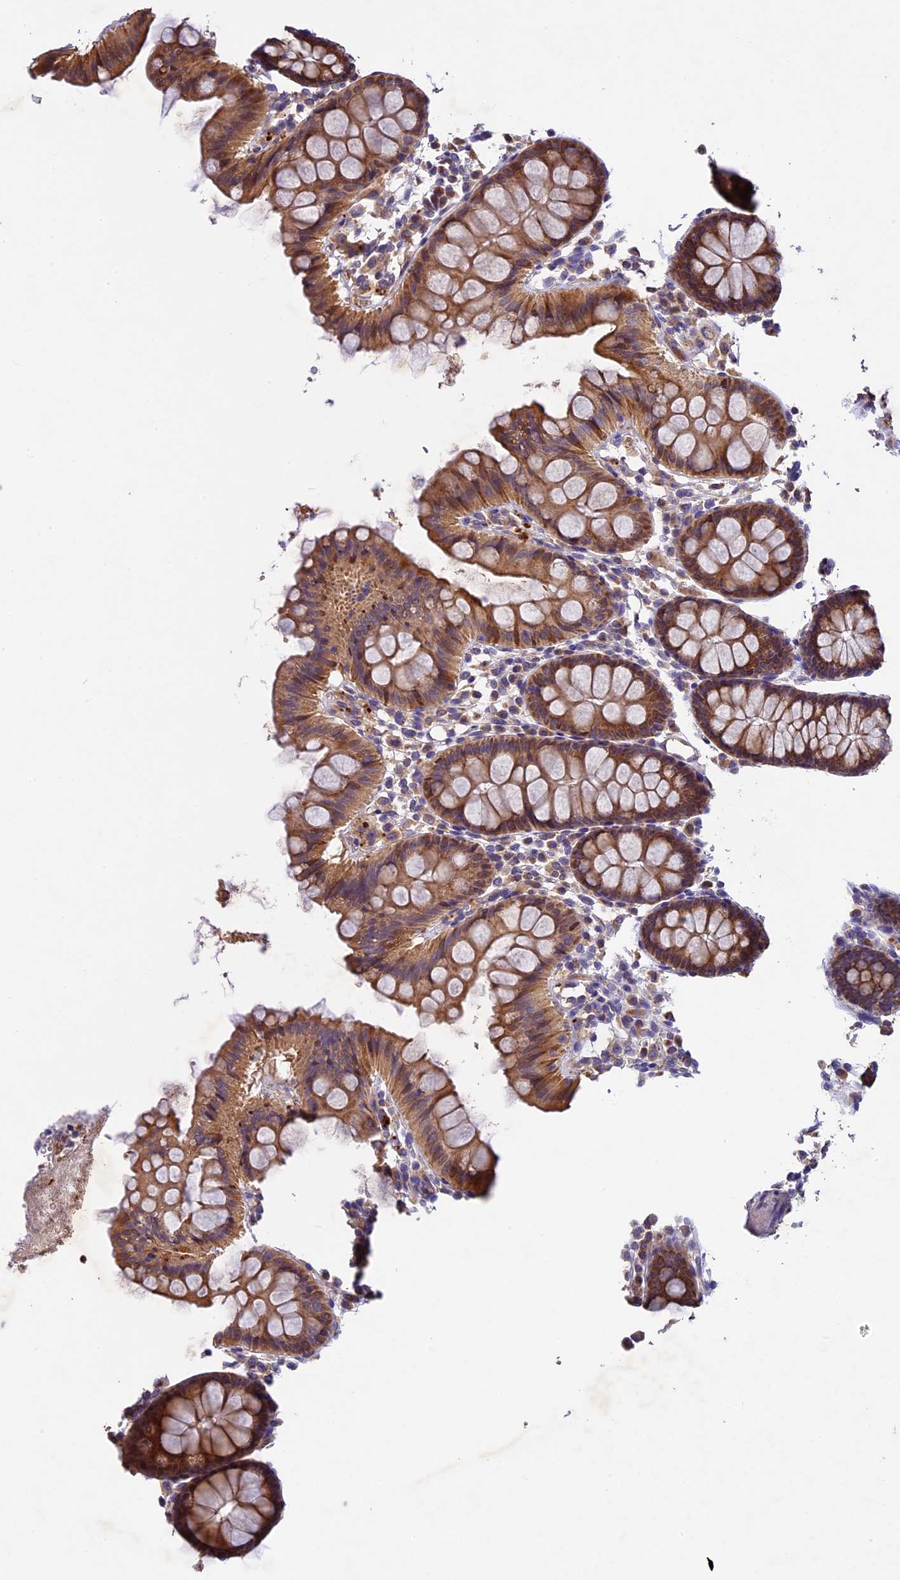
{"staining": {"intensity": "negative", "quantity": "none", "location": "none"}, "tissue": "colon", "cell_type": "Endothelial cells", "image_type": "normal", "snomed": [{"axis": "morphology", "description": "Normal tissue, NOS"}, {"axis": "topography", "description": "Colon"}], "caption": "Histopathology image shows no protein staining in endothelial cells of normal colon.", "gene": "OCEL1", "patient": {"sex": "male", "age": 75}}